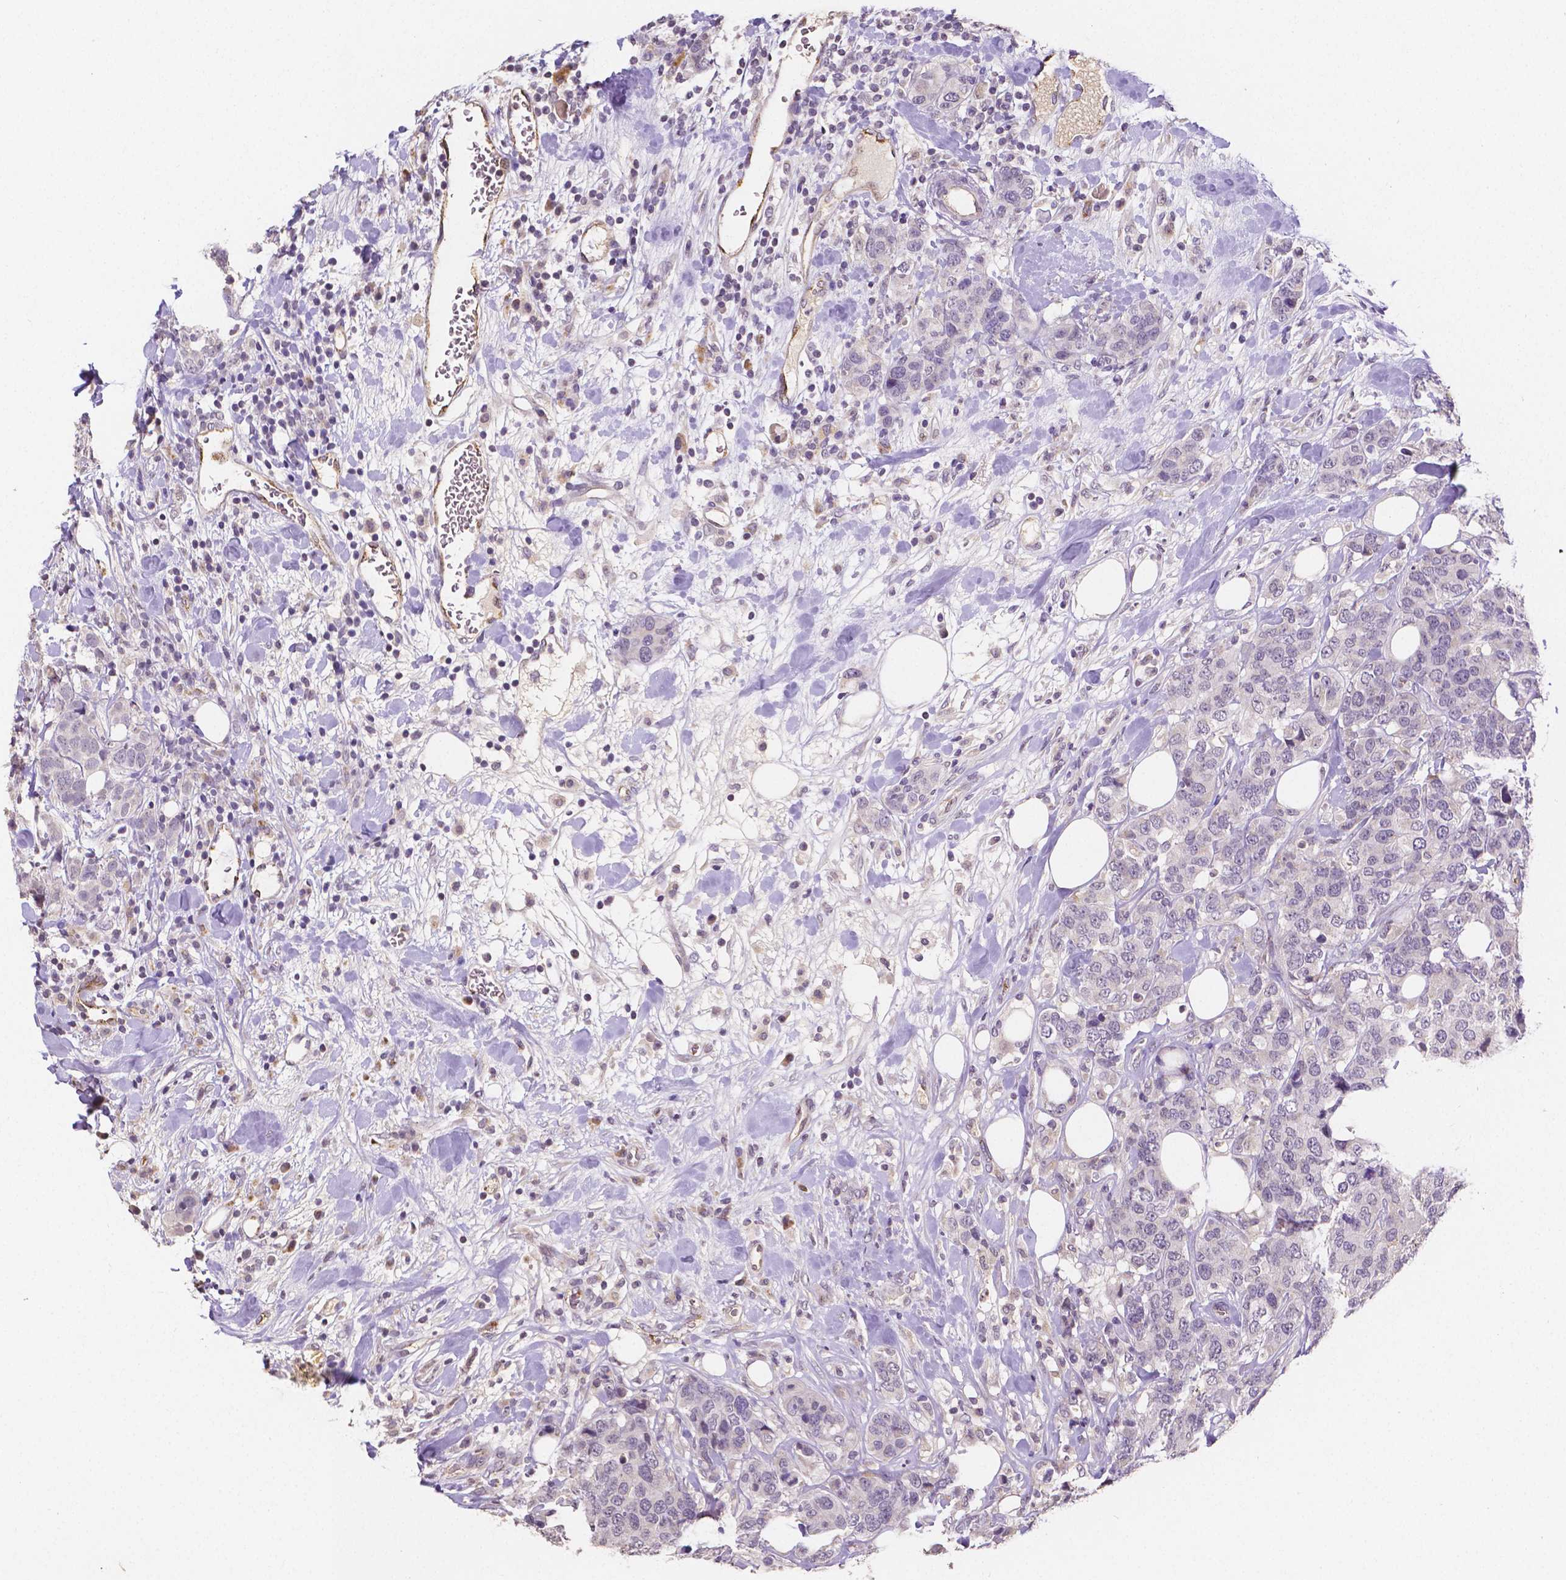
{"staining": {"intensity": "negative", "quantity": "none", "location": "none"}, "tissue": "breast cancer", "cell_type": "Tumor cells", "image_type": "cancer", "snomed": [{"axis": "morphology", "description": "Lobular carcinoma"}, {"axis": "topography", "description": "Breast"}], "caption": "This histopathology image is of breast cancer stained with IHC to label a protein in brown with the nuclei are counter-stained blue. There is no staining in tumor cells. (DAB IHC with hematoxylin counter stain).", "gene": "ELAVL2", "patient": {"sex": "female", "age": 59}}